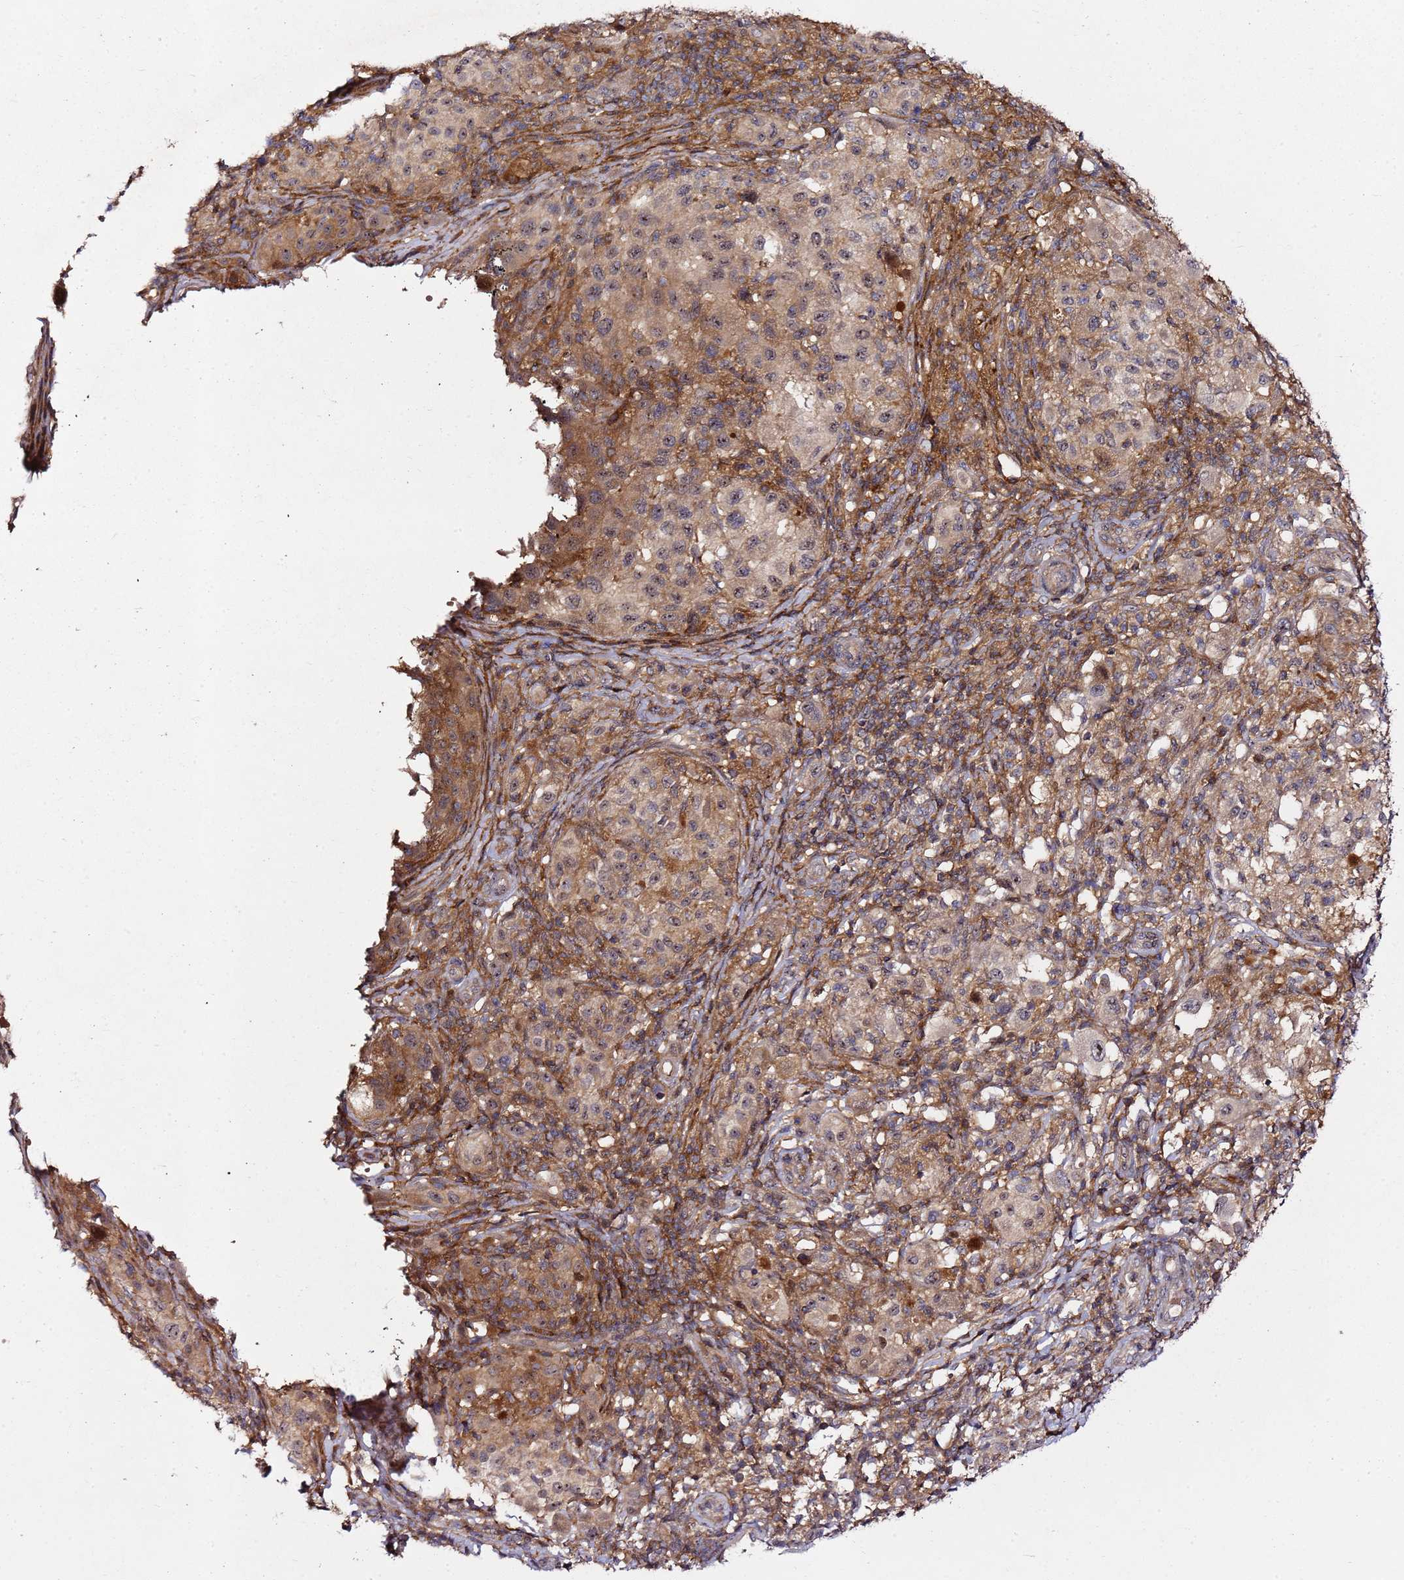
{"staining": {"intensity": "weak", "quantity": "25%-75%", "location": "cytoplasmic/membranous,nuclear"}, "tissue": "melanoma", "cell_type": "Tumor cells", "image_type": "cancer", "snomed": [{"axis": "morphology", "description": "Malignant melanoma, NOS"}, {"axis": "topography", "description": "Skin"}], "caption": "Approximately 25%-75% of tumor cells in malignant melanoma show weak cytoplasmic/membranous and nuclear protein expression as visualized by brown immunohistochemical staining.", "gene": "PRMT7", "patient": {"sex": "male", "age": 68}}